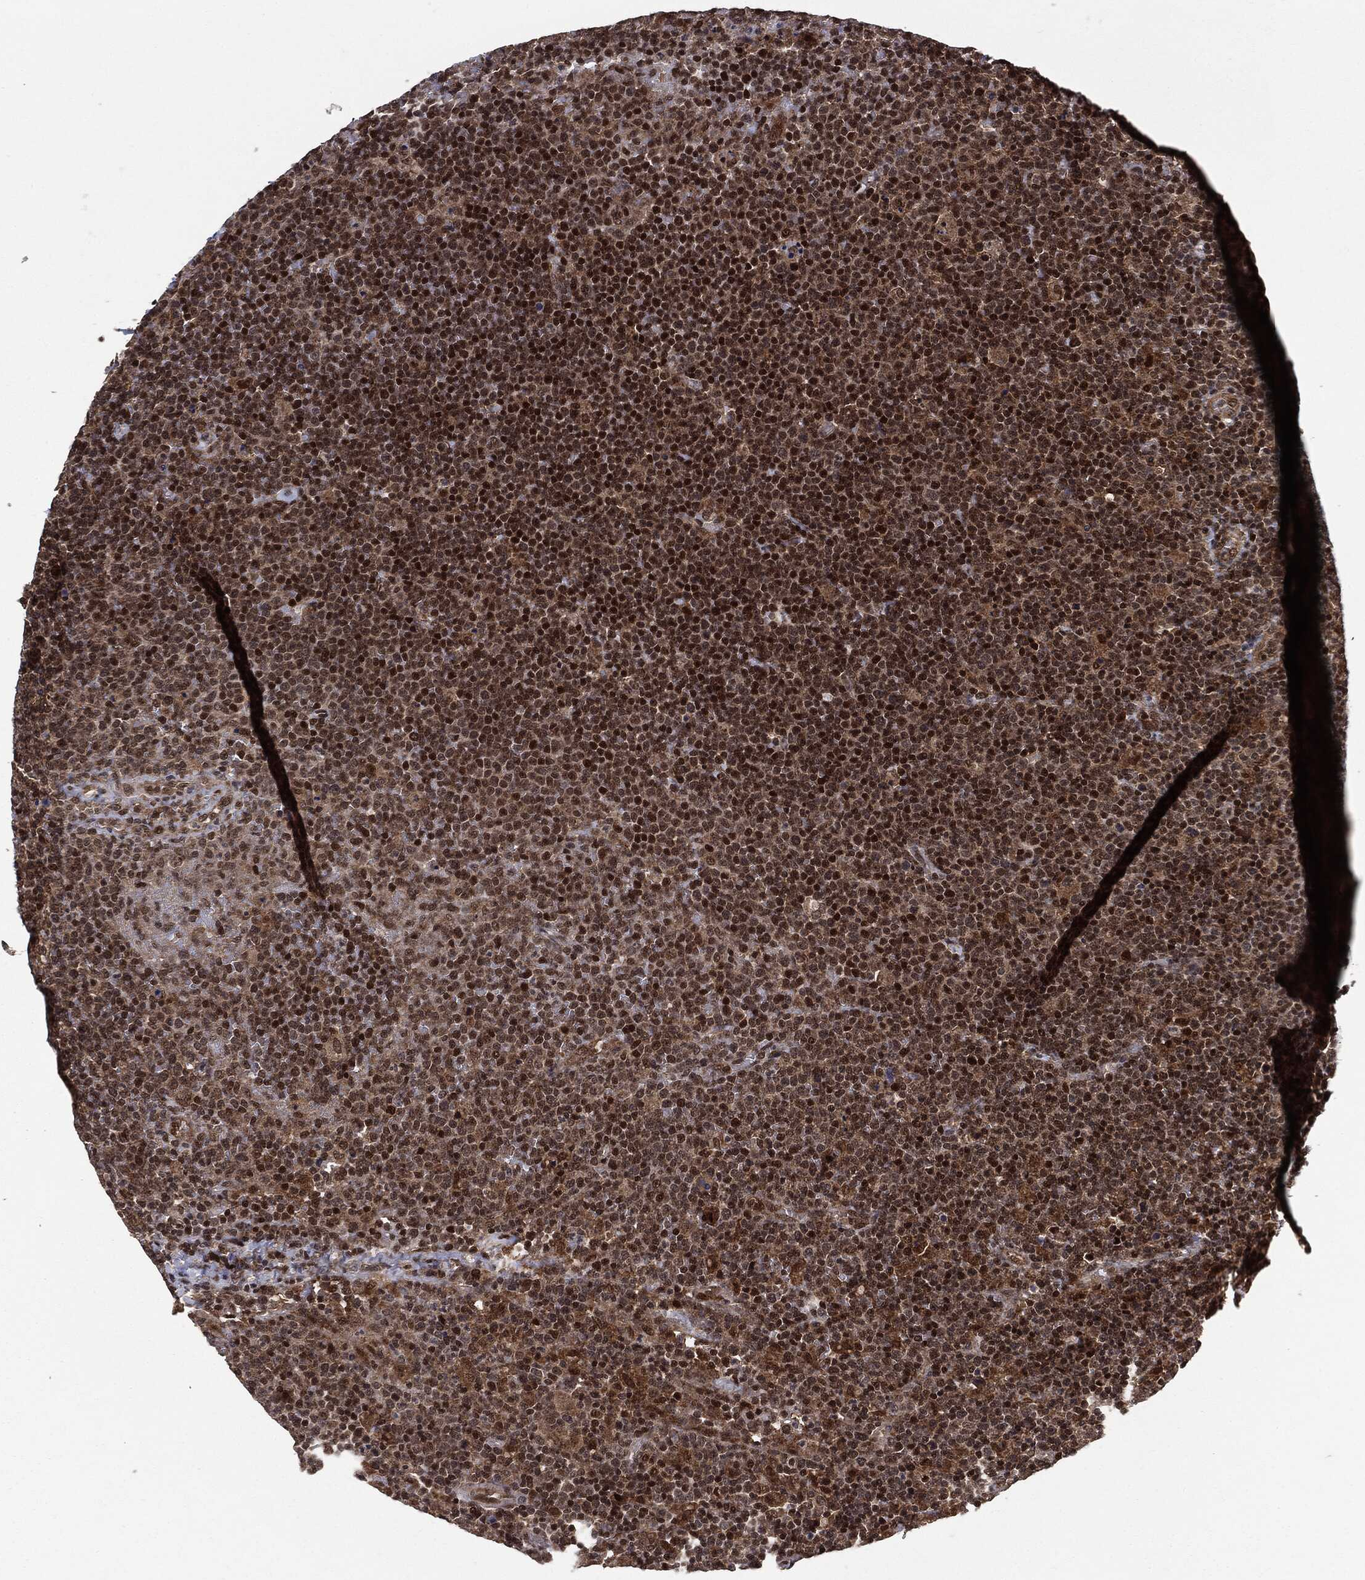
{"staining": {"intensity": "moderate", "quantity": ">75%", "location": "cytoplasmic/membranous,nuclear"}, "tissue": "lymphoma", "cell_type": "Tumor cells", "image_type": "cancer", "snomed": [{"axis": "morphology", "description": "Malignant lymphoma, non-Hodgkin's type, High grade"}, {"axis": "topography", "description": "Lymph node"}], "caption": "DAB immunohistochemical staining of high-grade malignant lymphoma, non-Hodgkin's type displays moderate cytoplasmic/membranous and nuclear protein staining in about >75% of tumor cells. Using DAB (brown) and hematoxylin (blue) stains, captured at high magnification using brightfield microscopy.", "gene": "PTPA", "patient": {"sex": "male", "age": 61}}